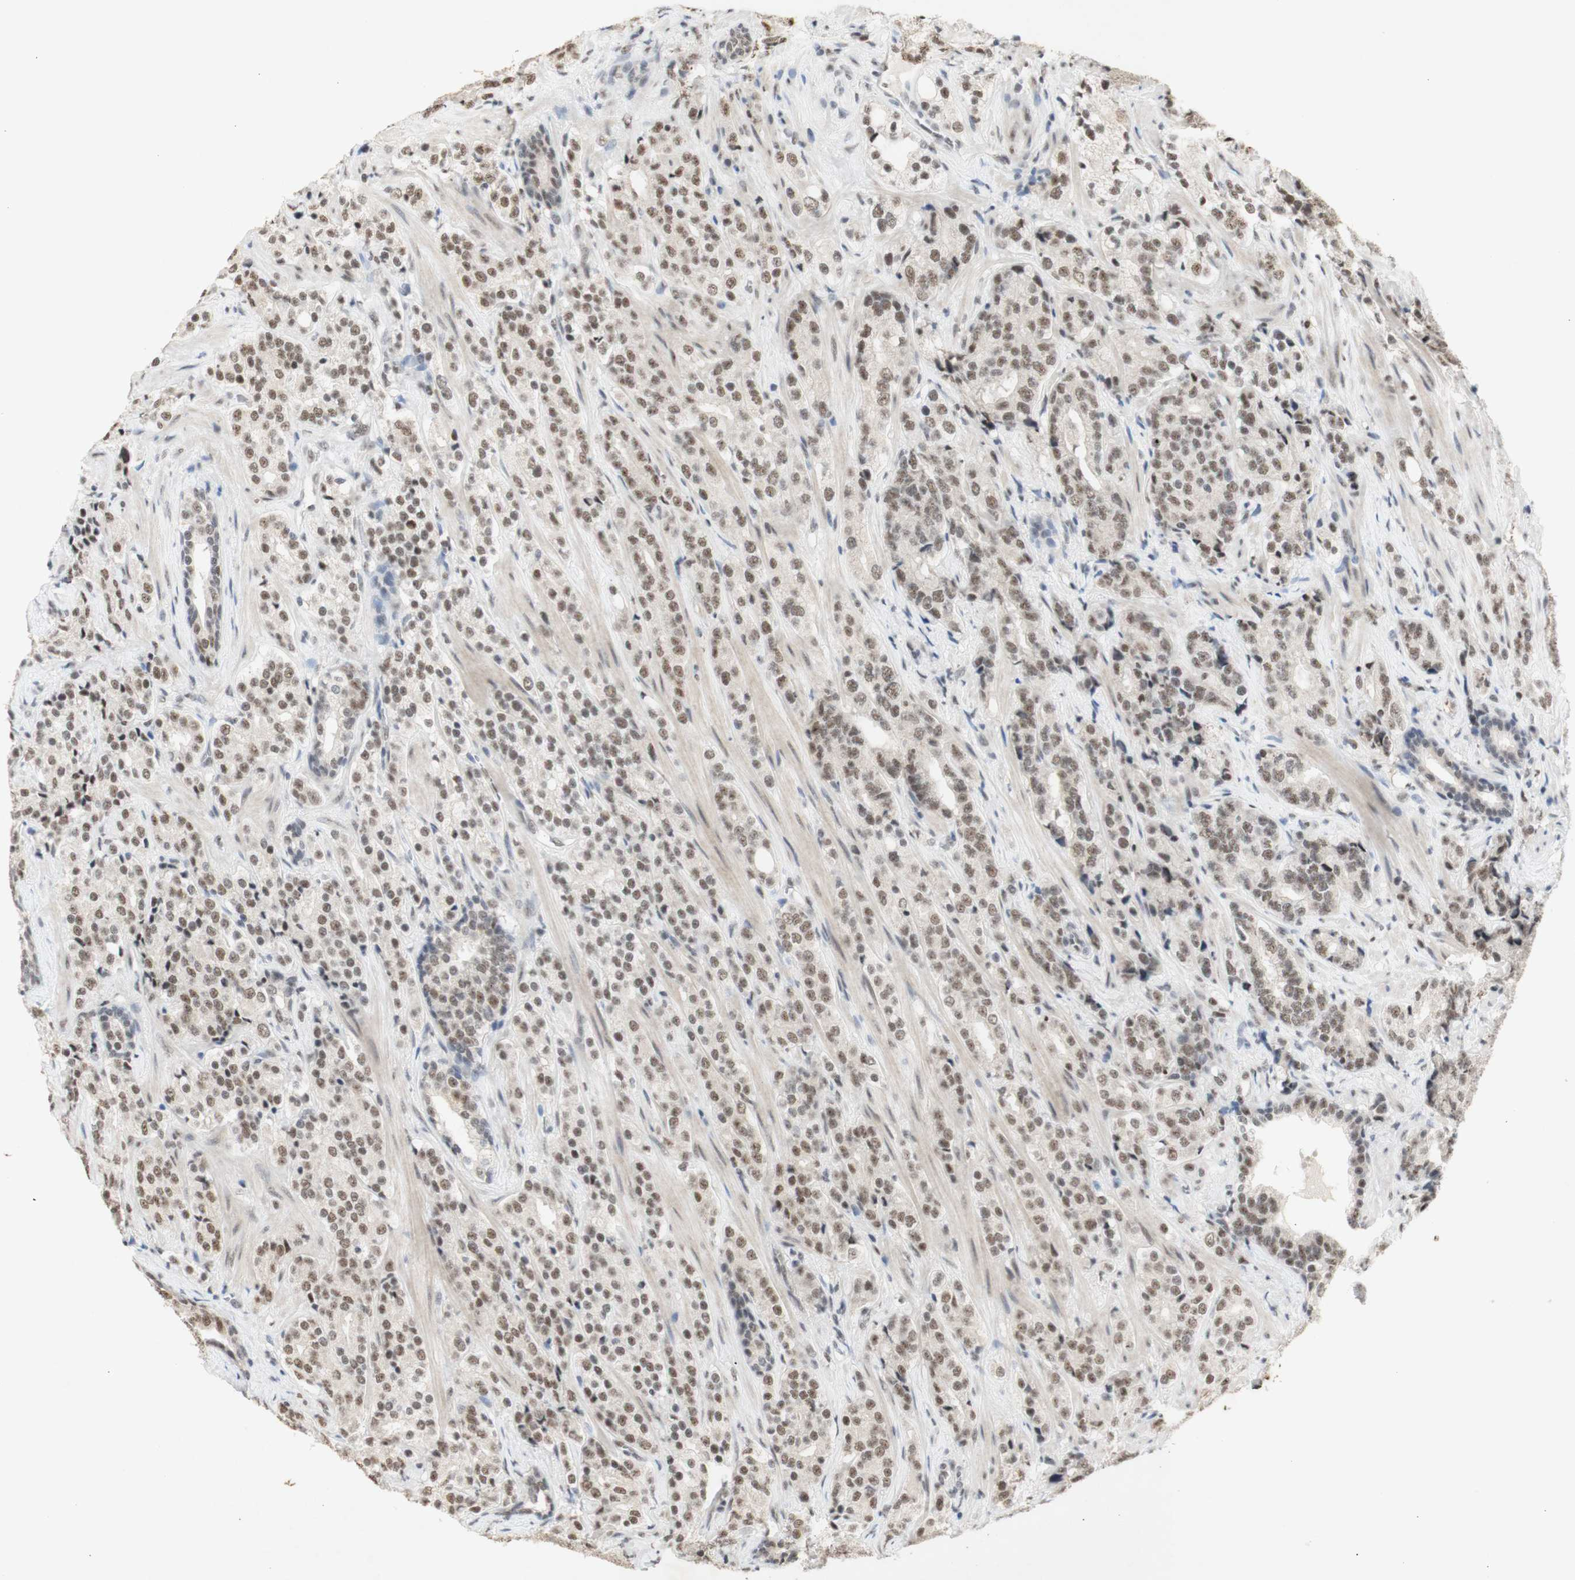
{"staining": {"intensity": "moderate", "quantity": ">75%", "location": "cytoplasmic/membranous"}, "tissue": "prostate cancer", "cell_type": "Tumor cells", "image_type": "cancer", "snomed": [{"axis": "morphology", "description": "Adenocarcinoma, High grade"}, {"axis": "topography", "description": "Prostate"}], "caption": "Immunohistochemistry (DAB) staining of prostate cancer demonstrates moderate cytoplasmic/membranous protein staining in approximately >75% of tumor cells.", "gene": "SNRPB", "patient": {"sex": "male", "age": 71}}